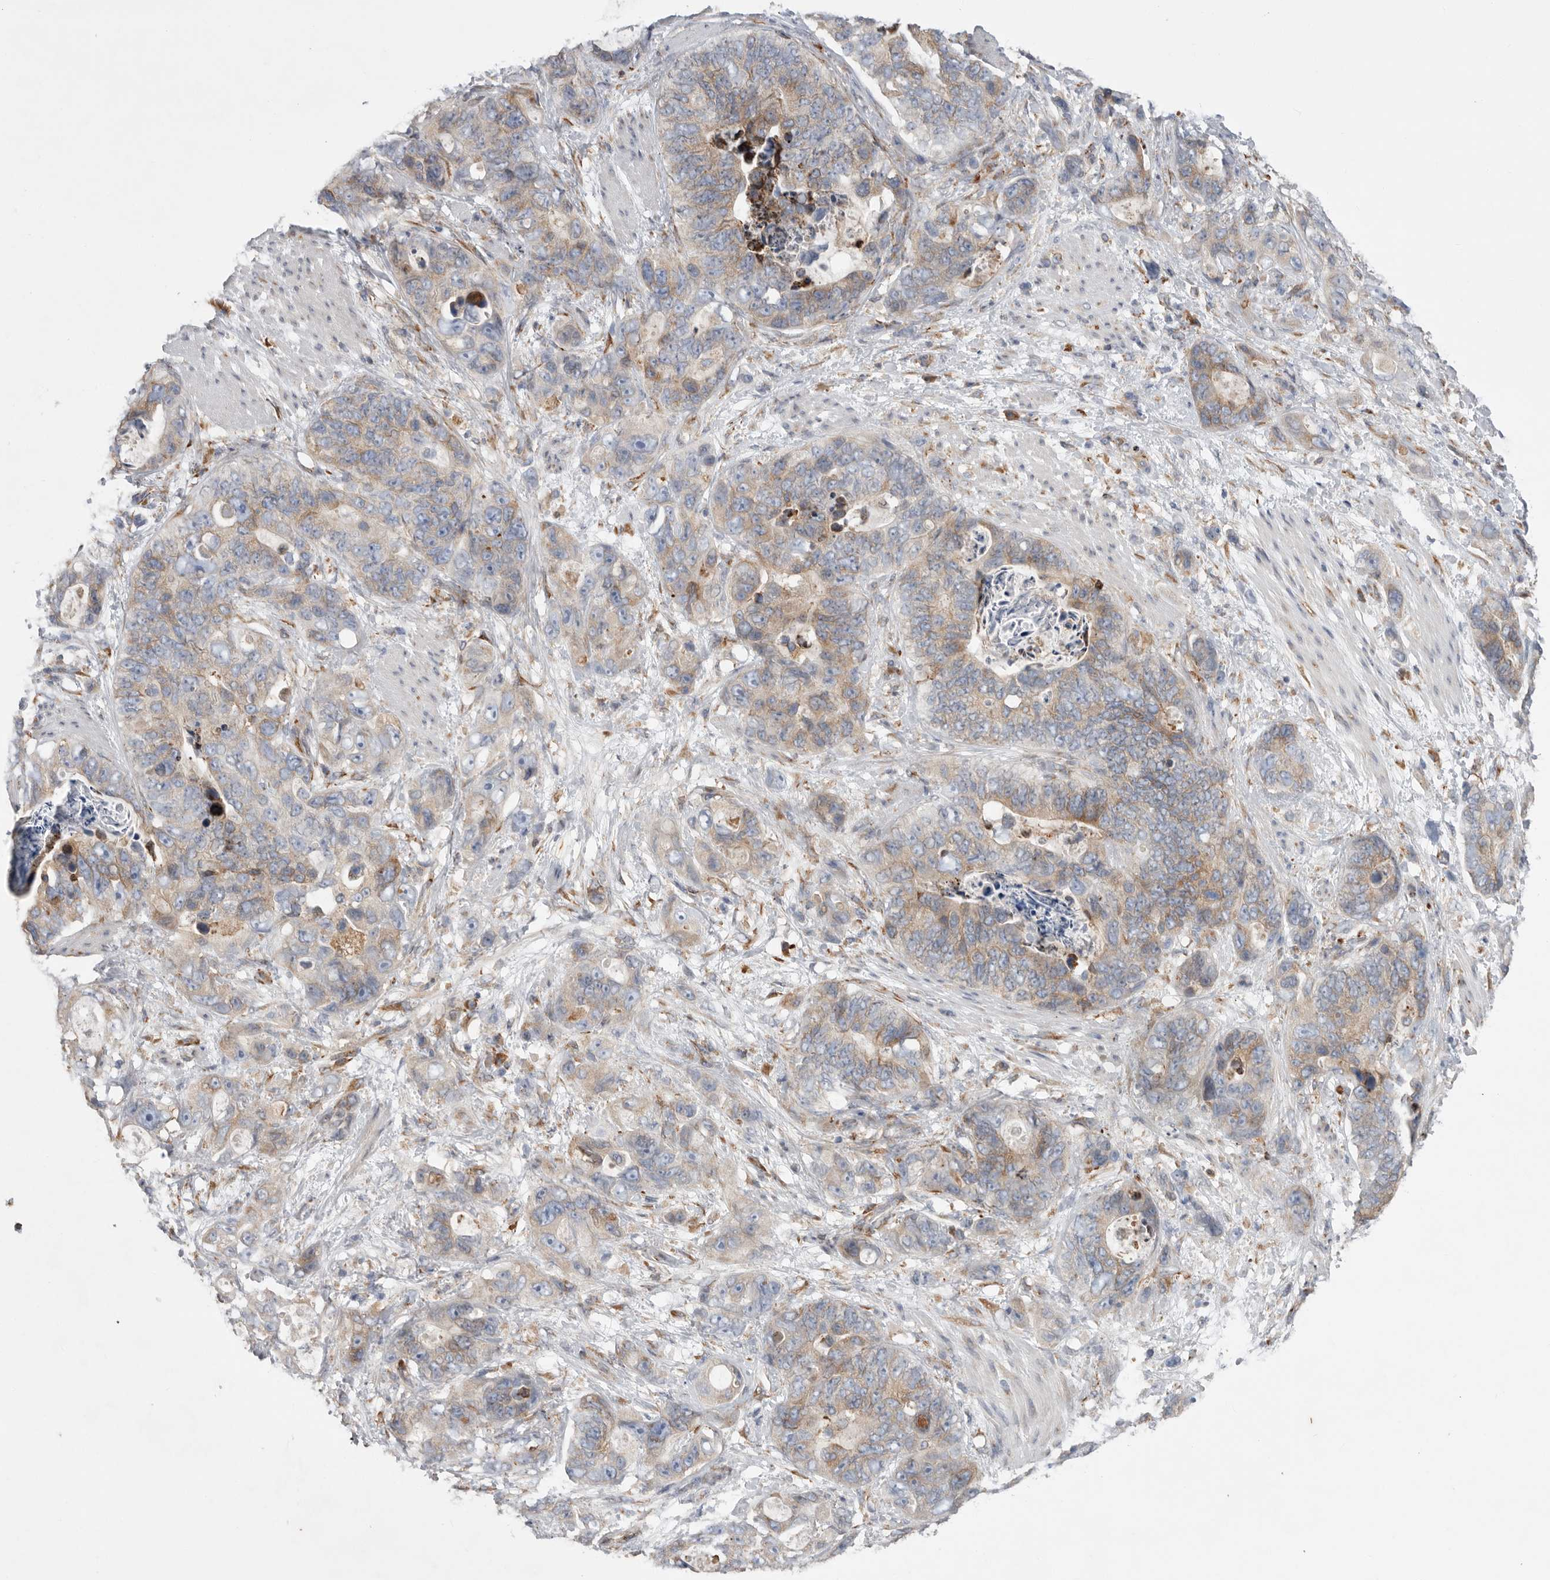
{"staining": {"intensity": "weak", "quantity": ">75%", "location": "cytoplasmic/membranous"}, "tissue": "stomach cancer", "cell_type": "Tumor cells", "image_type": "cancer", "snomed": [{"axis": "morphology", "description": "Normal tissue, NOS"}, {"axis": "morphology", "description": "Adenocarcinoma, NOS"}, {"axis": "topography", "description": "Stomach"}], "caption": "DAB (3,3'-diaminobenzidine) immunohistochemical staining of human stomach cancer reveals weak cytoplasmic/membranous protein staining in approximately >75% of tumor cells. The staining was performed using DAB to visualize the protein expression in brown, while the nuclei were stained in blue with hematoxylin (Magnification: 20x).", "gene": "GANAB", "patient": {"sex": "female", "age": 89}}